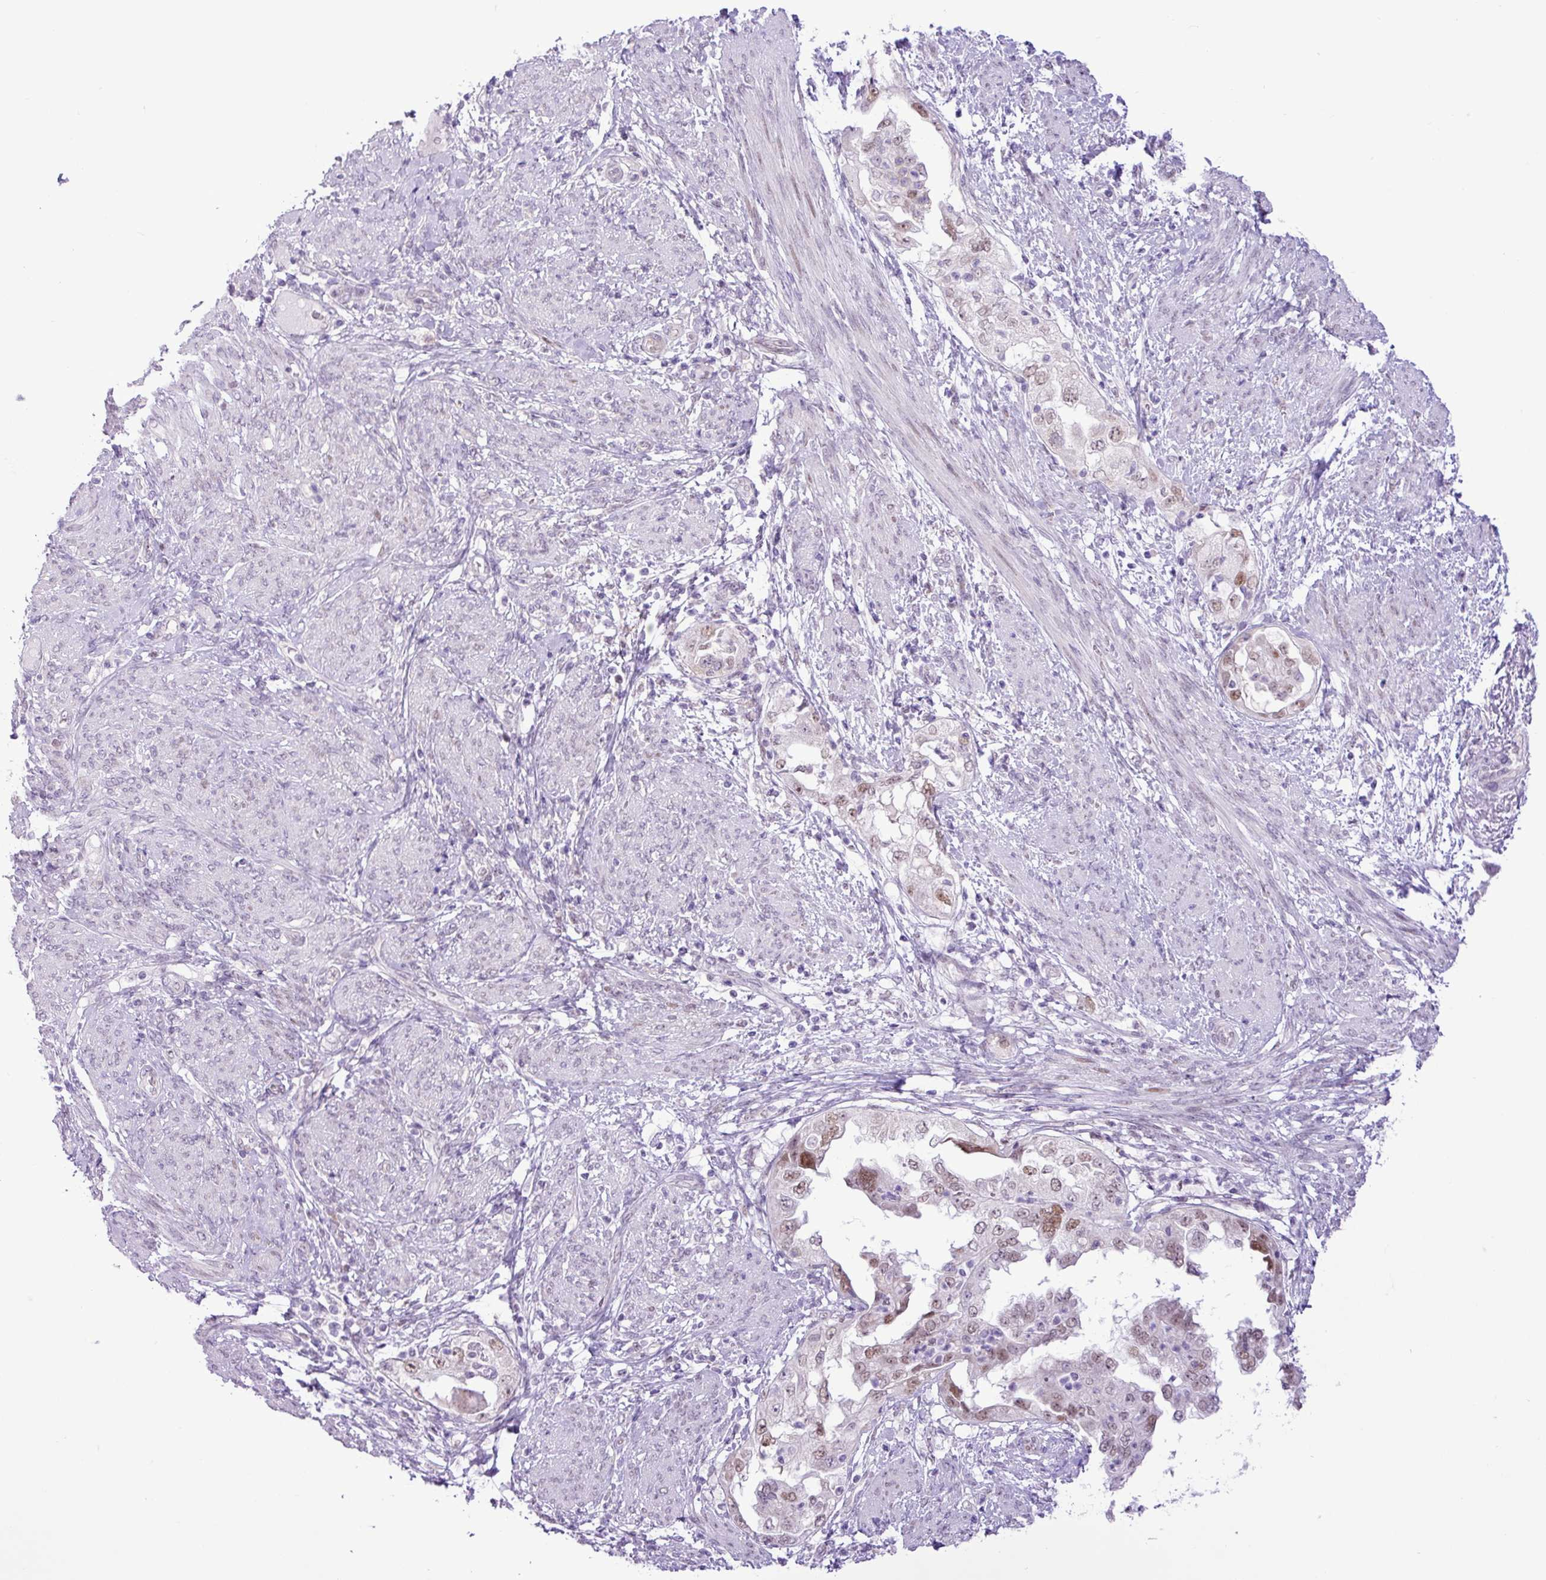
{"staining": {"intensity": "weak", "quantity": "25%-75%", "location": "nuclear"}, "tissue": "endometrial cancer", "cell_type": "Tumor cells", "image_type": "cancer", "snomed": [{"axis": "morphology", "description": "Adenocarcinoma, NOS"}, {"axis": "topography", "description": "Endometrium"}], "caption": "Approximately 25%-75% of tumor cells in adenocarcinoma (endometrial) reveal weak nuclear protein staining as visualized by brown immunohistochemical staining.", "gene": "ELOA2", "patient": {"sex": "female", "age": 85}}